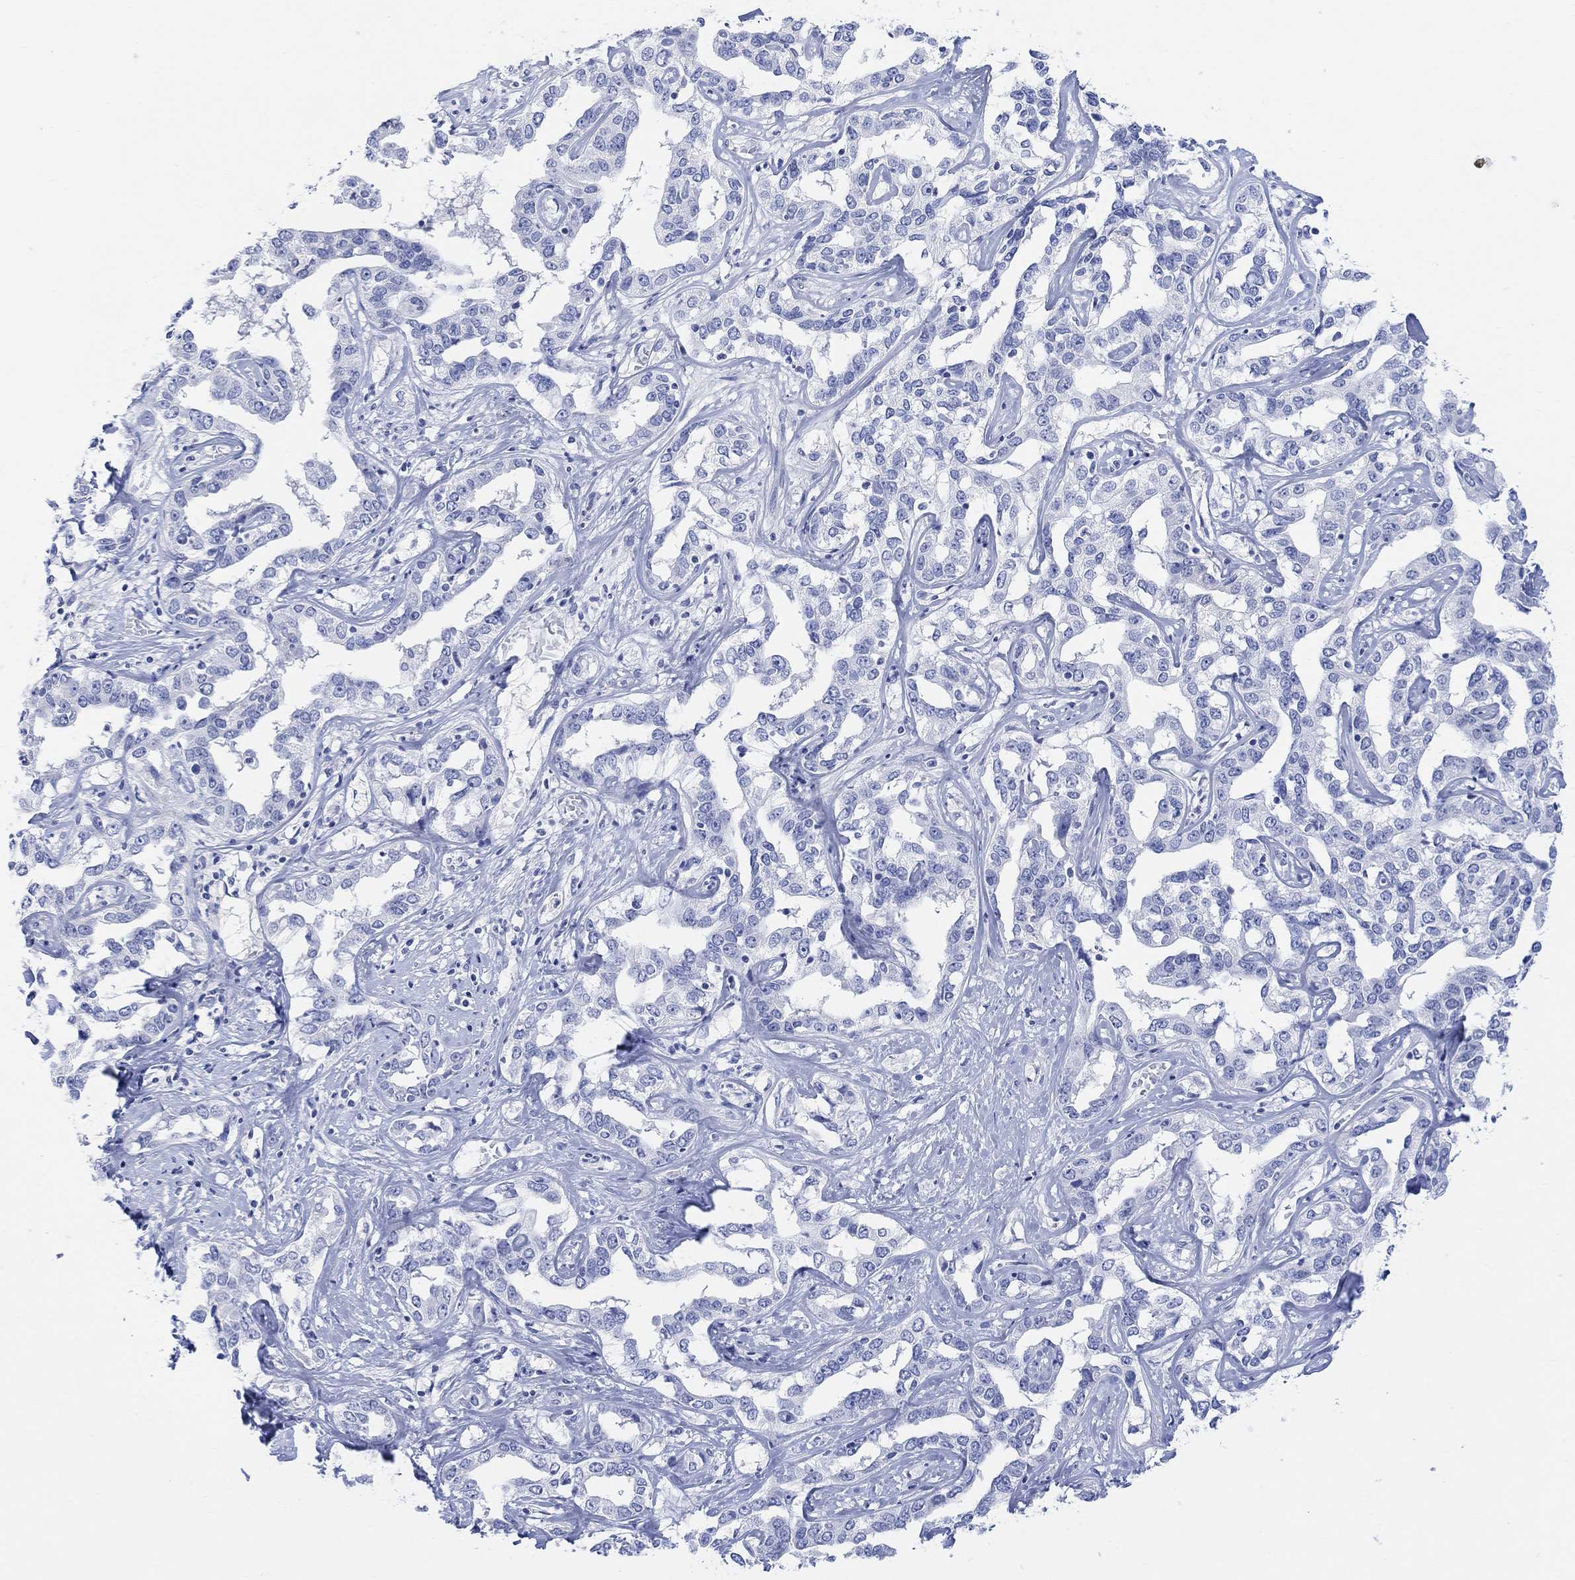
{"staining": {"intensity": "negative", "quantity": "none", "location": "none"}, "tissue": "liver cancer", "cell_type": "Tumor cells", "image_type": "cancer", "snomed": [{"axis": "morphology", "description": "Cholangiocarcinoma"}, {"axis": "topography", "description": "Liver"}], "caption": "IHC histopathology image of neoplastic tissue: human liver cancer (cholangiocarcinoma) stained with DAB (3,3'-diaminobenzidine) reveals no significant protein positivity in tumor cells.", "gene": "GNG13", "patient": {"sex": "male", "age": 59}}